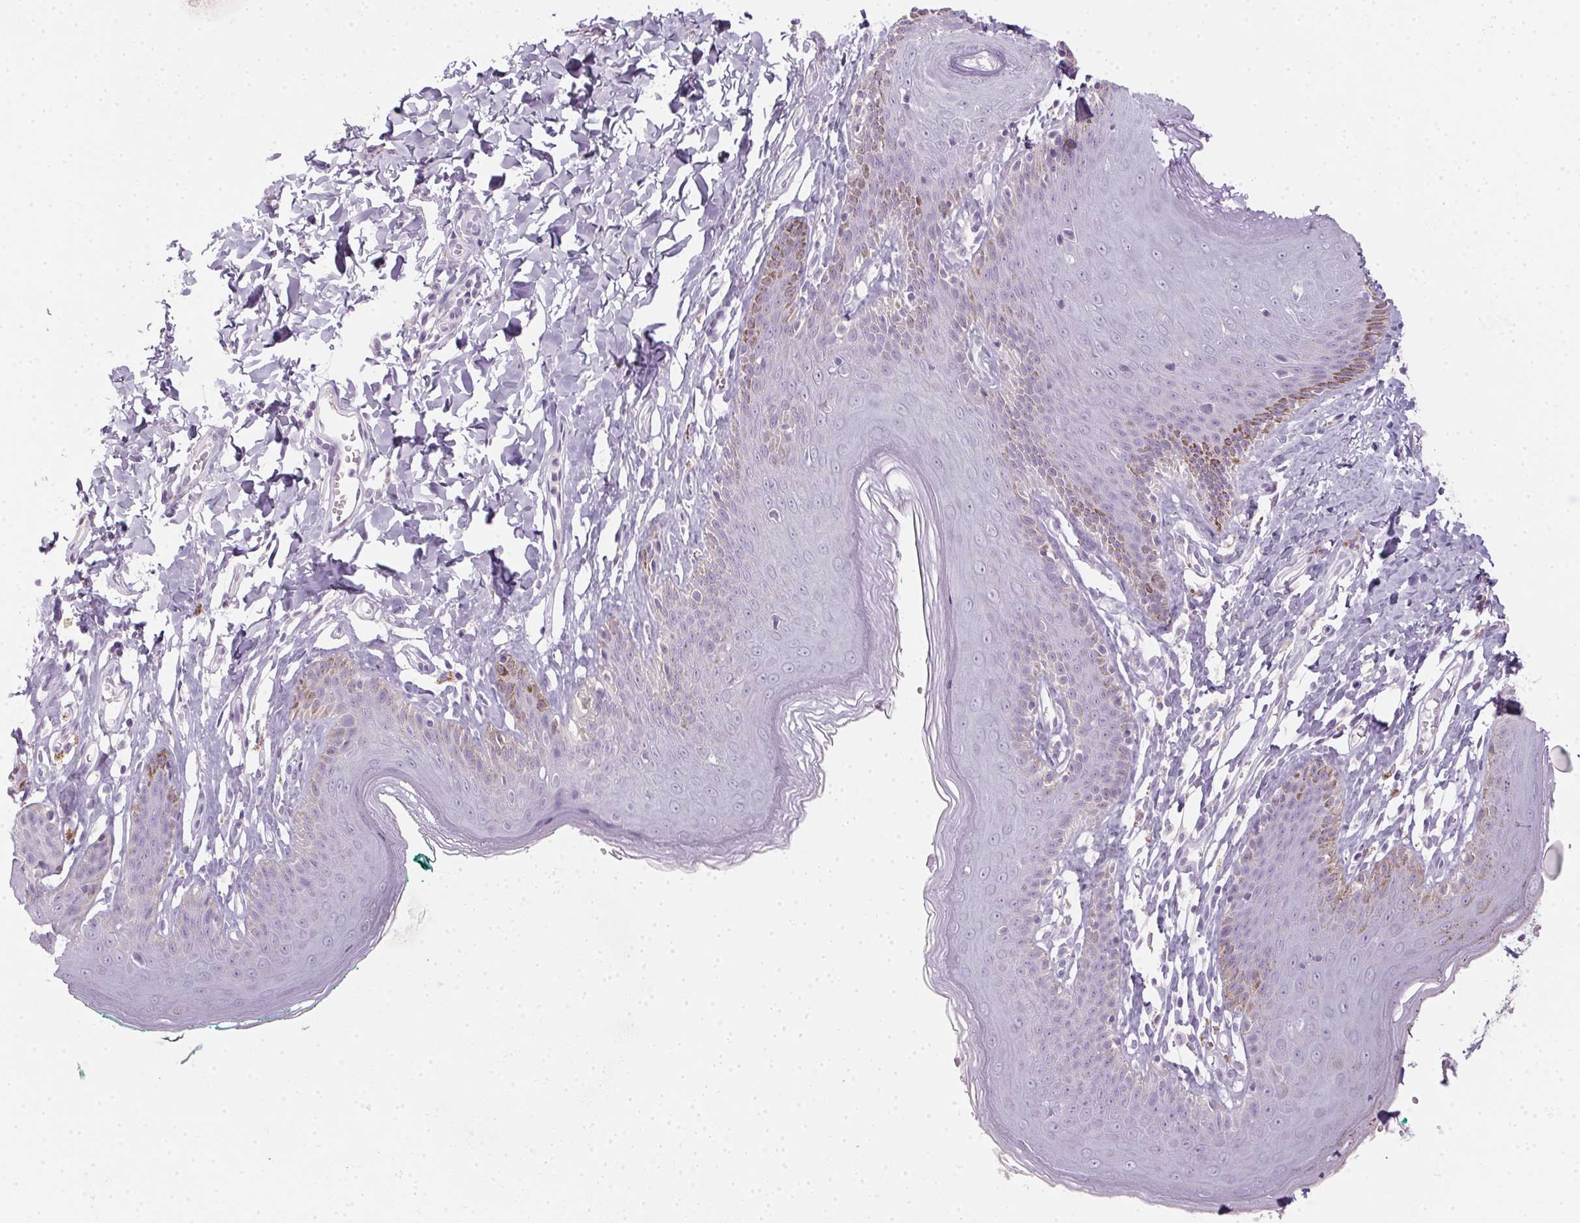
{"staining": {"intensity": "negative", "quantity": "none", "location": "none"}, "tissue": "skin", "cell_type": "Epidermal cells", "image_type": "normal", "snomed": [{"axis": "morphology", "description": "Normal tissue, NOS"}, {"axis": "topography", "description": "Vulva"}, {"axis": "topography", "description": "Peripheral nerve tissue"}], "caption": "An immunohistochemistry image of normal skin is shown. There is no staining in epidermal cells of skin. The staining was performed using DAB (3,3'-diaminobenzidine) to visualize the protein expression in brown, while the nuclei were stained in blue with hematoxylin (Magnification: 20x).", "gene": "TMEM72", "patient": {"sex": "female", "age": 66}}